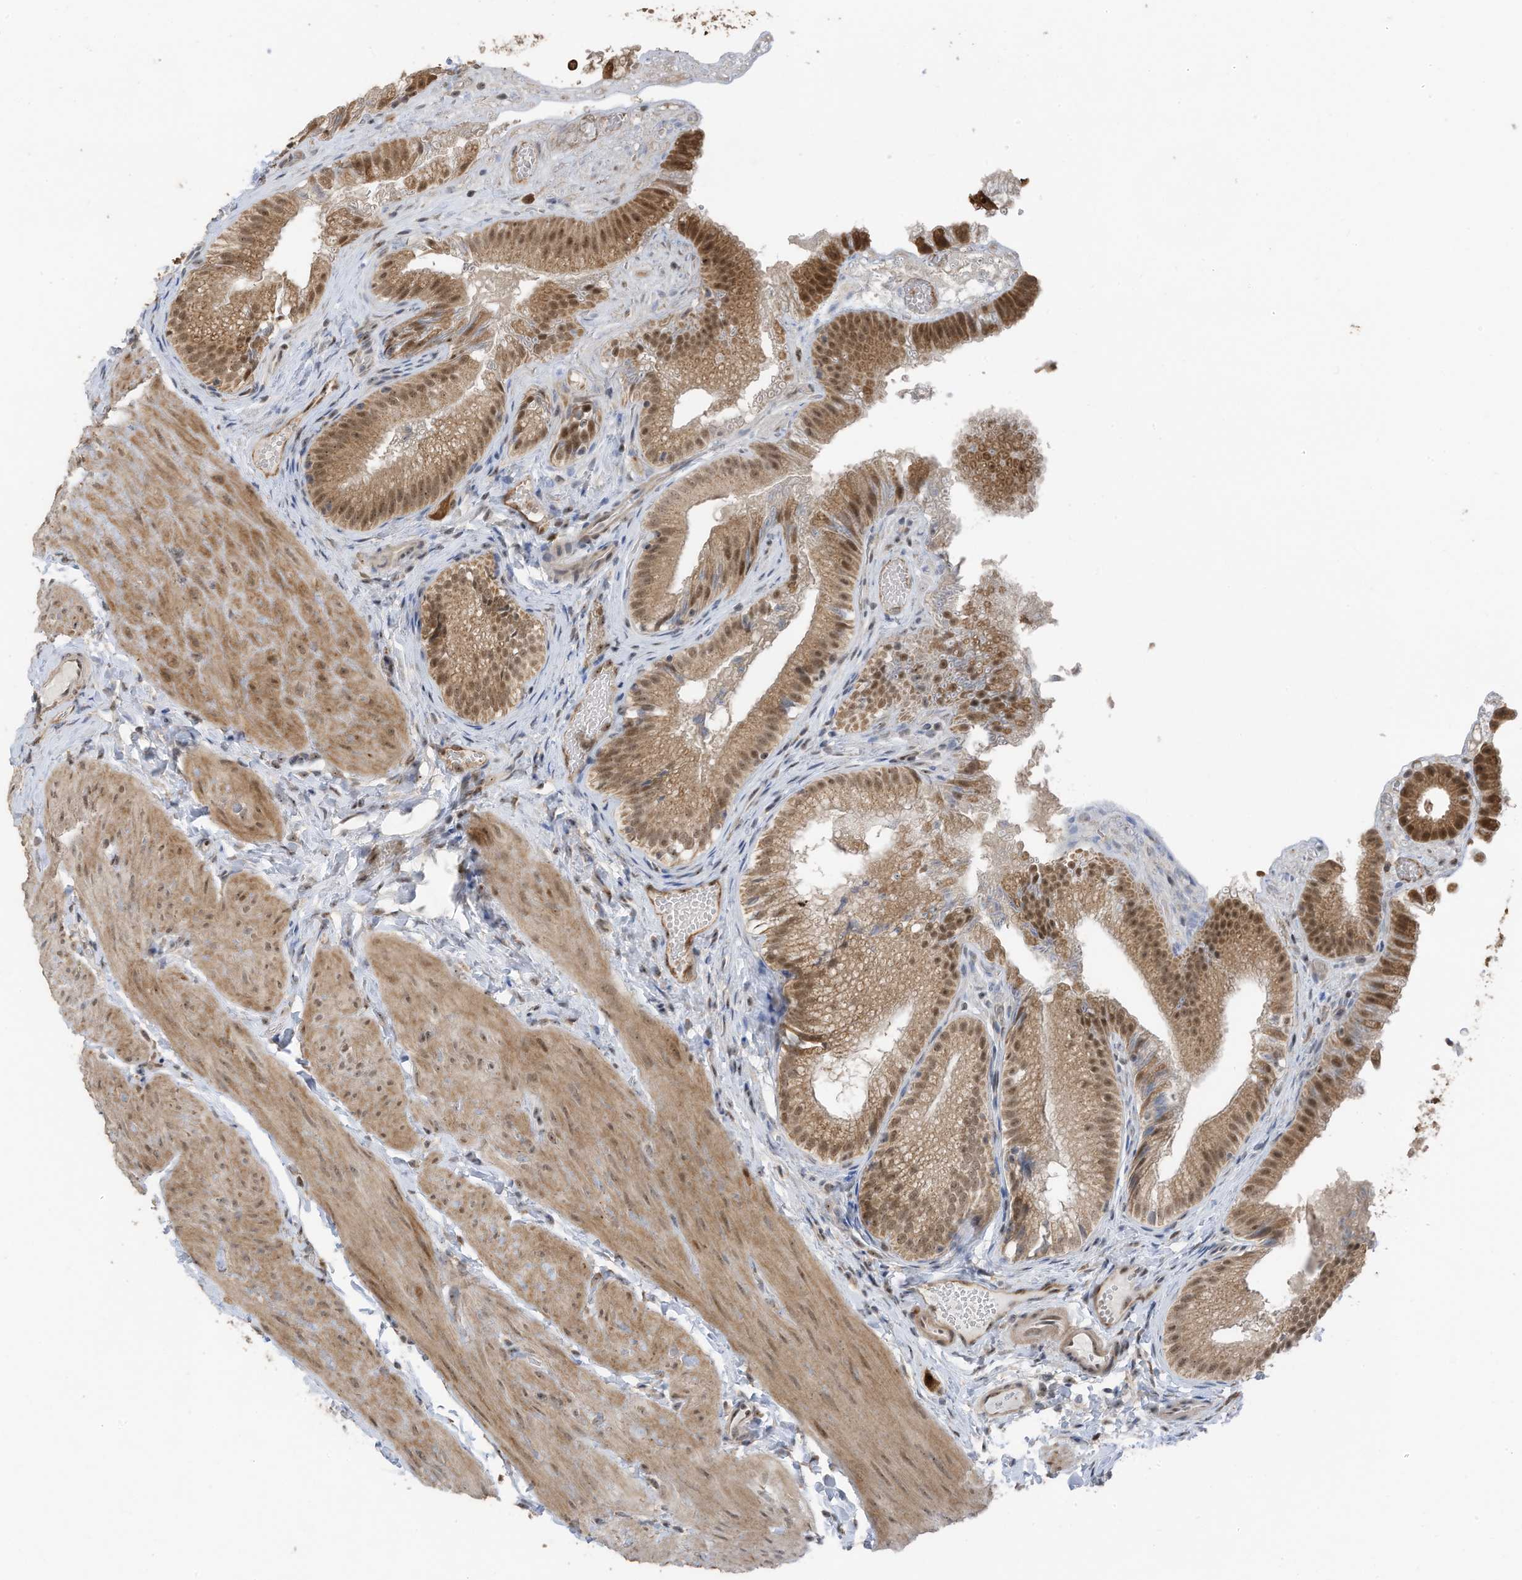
{"staining": {"intensity": "strong", "quantity": ">75%", "location": "cytoplasmic/membranous,nuclear"}, "tissue": "gallbladder", "cell_type": "Glandular cells", "image_type": "normal", "snomed": [{"axis": "morphology", "description": "Normal tissue, NOS"}, {"axis": "topography", "description": "Gallbladder"}], "caption": "A brown stain labels strong cytoplasmic/membranous,nuclear staining of a protein in glandular cells of normal human gallbladder.", "gene": "ERLEC1", "patient": {"sex": "female", "age": 30}}